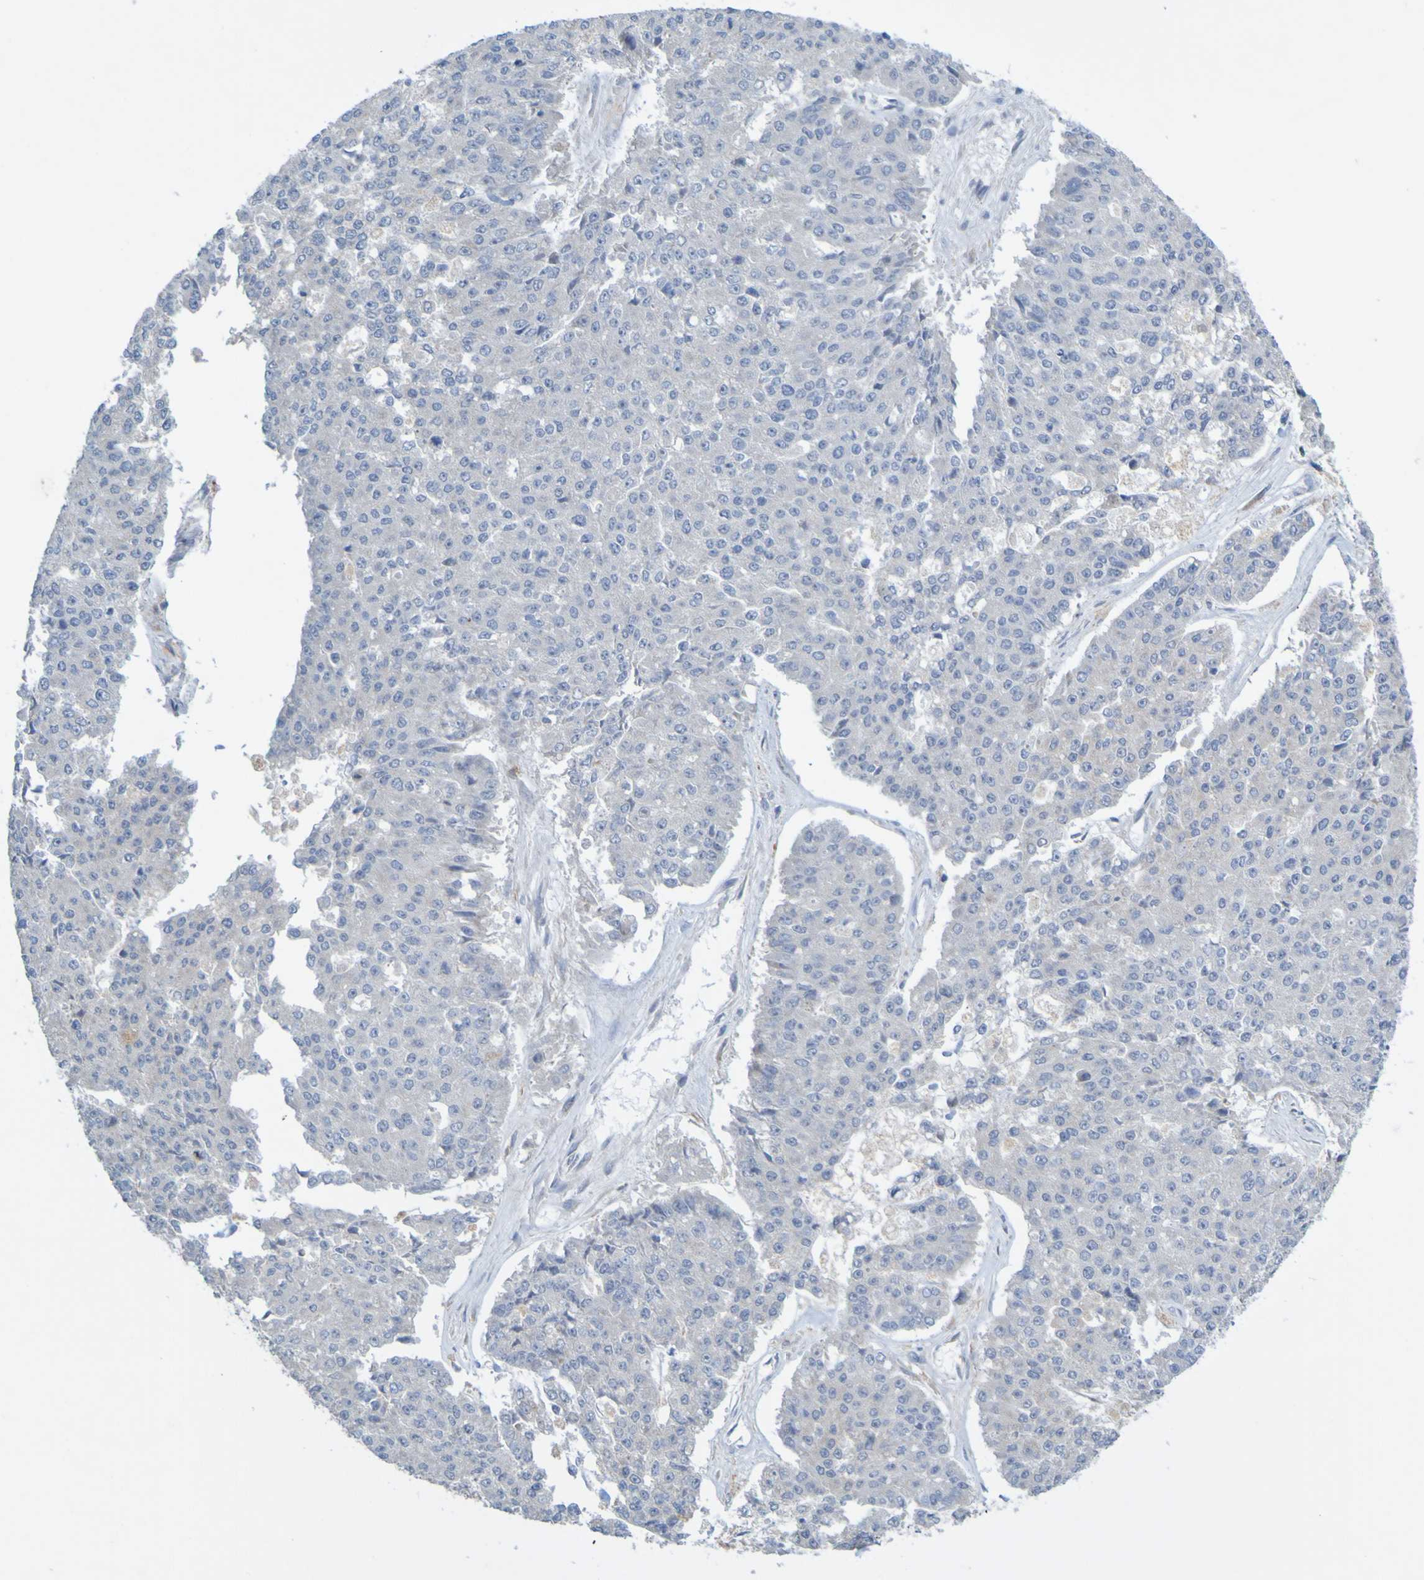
{"staining": {"intensity": "negative", "quantity": "none", "location": "none"}, "tissue": "pancreatic cancer", "cell_type": "Tumor cells", "image_type": "cancer", "snomed": [{"axis": "morphology", "description": "Adenocarcinoma, NOS"}, {"axis": "topography", "description": "Pancreas"}], "caption": "Photomicrograph shows no protein staining in tumor cells of pancreatic cancer (adenocarcinoma) tissue.", "gene": "LILRB5", "patient": {"sex": "male", "age": 50}}